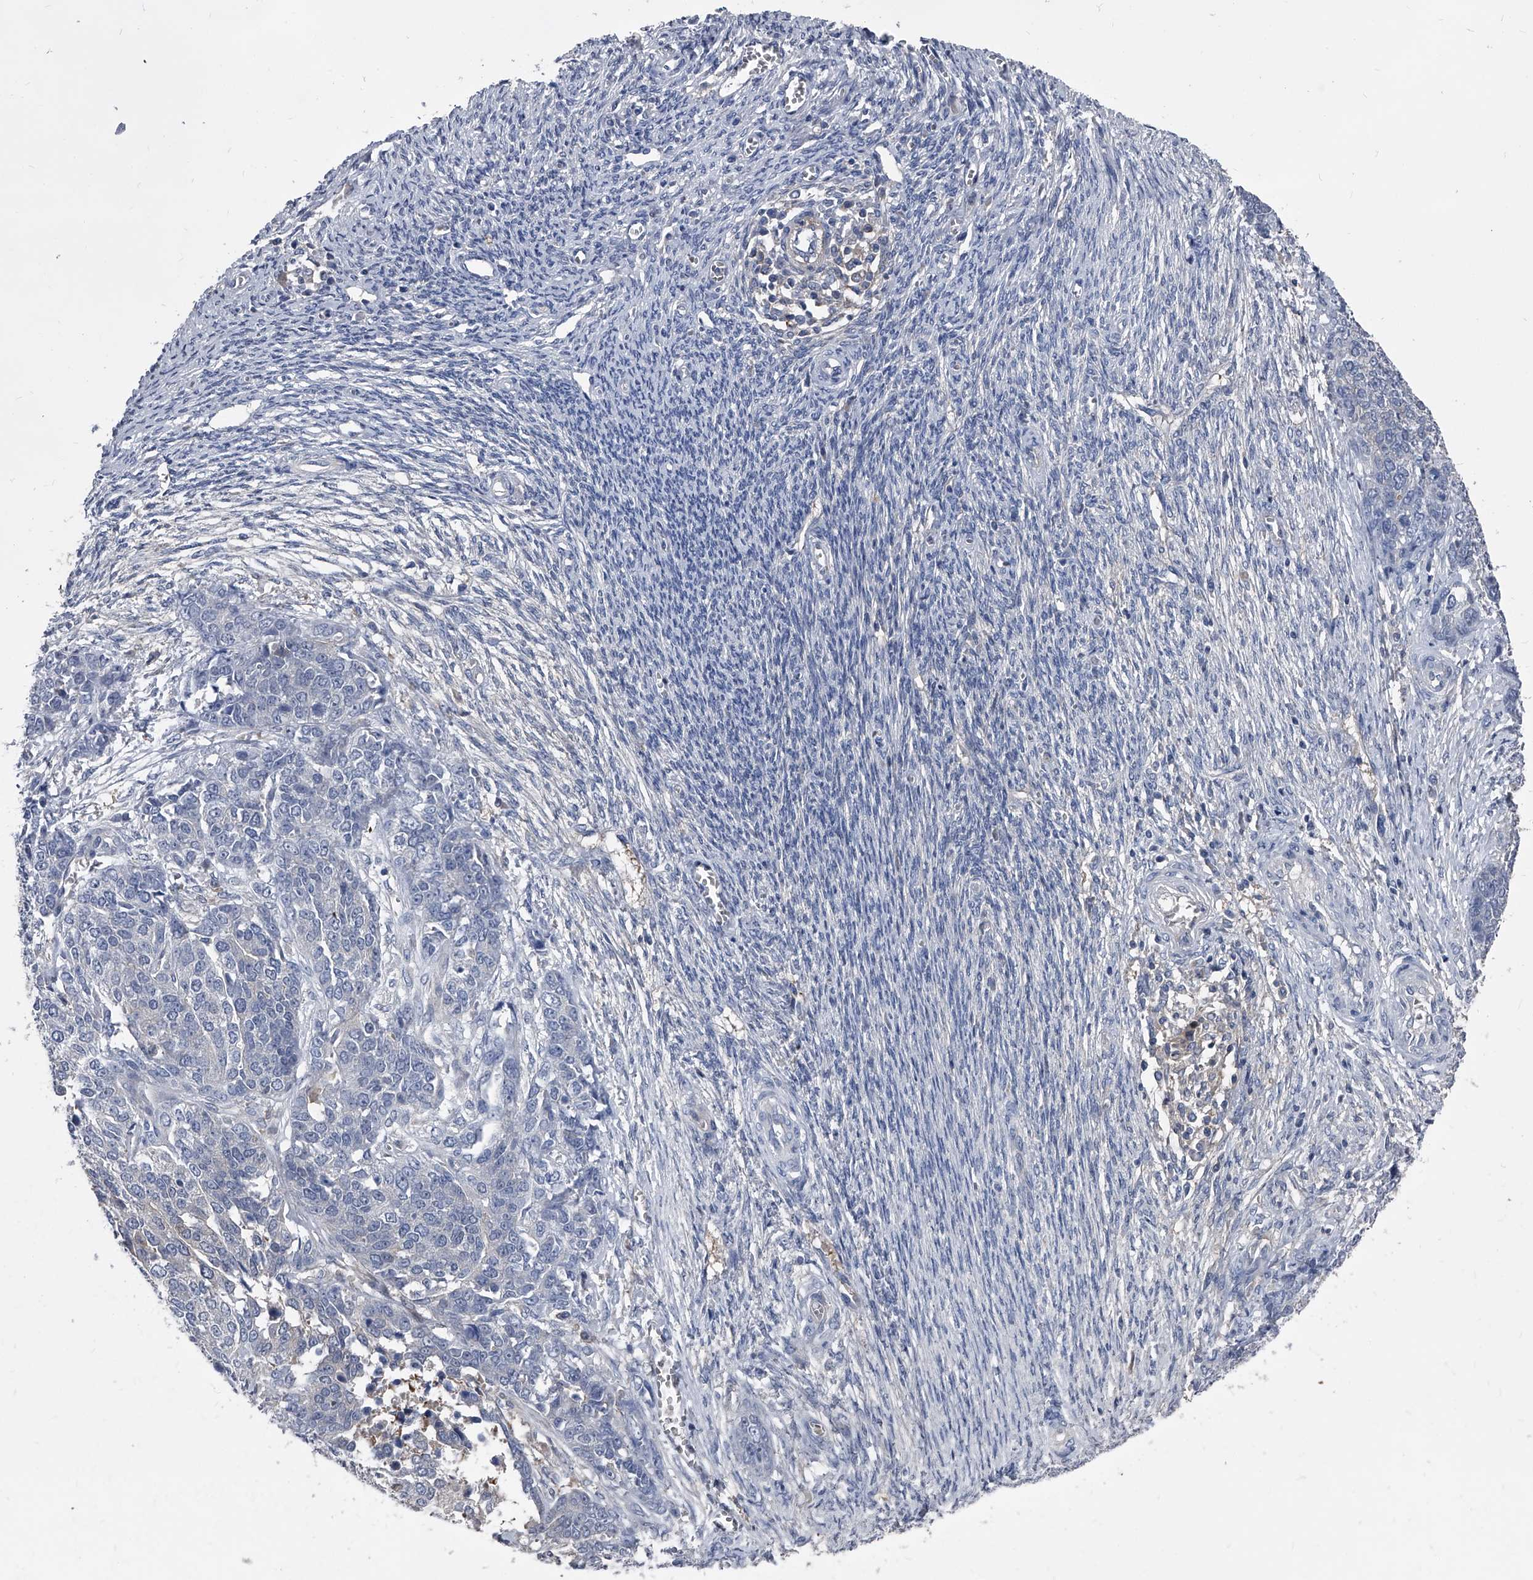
{"staining": {"intensity": "negative", "quantity": "none", "location": "none"}, "tissue": "ovarian cancer", "cell_type": "Tumor cells", "image_type": "cancer", "snomed": [{"axis": "morphology", "description": "Cystadenocarcinoma, serous, NOS"}, {"axis": "topography", "description": "Ovary"}], "caption": "Ovarian cancer was stained to show a protein in brown. There is no significant staining in tumor cells.", "gene": "KIF13A", "patient": {"sex": "female", "age": 44}}